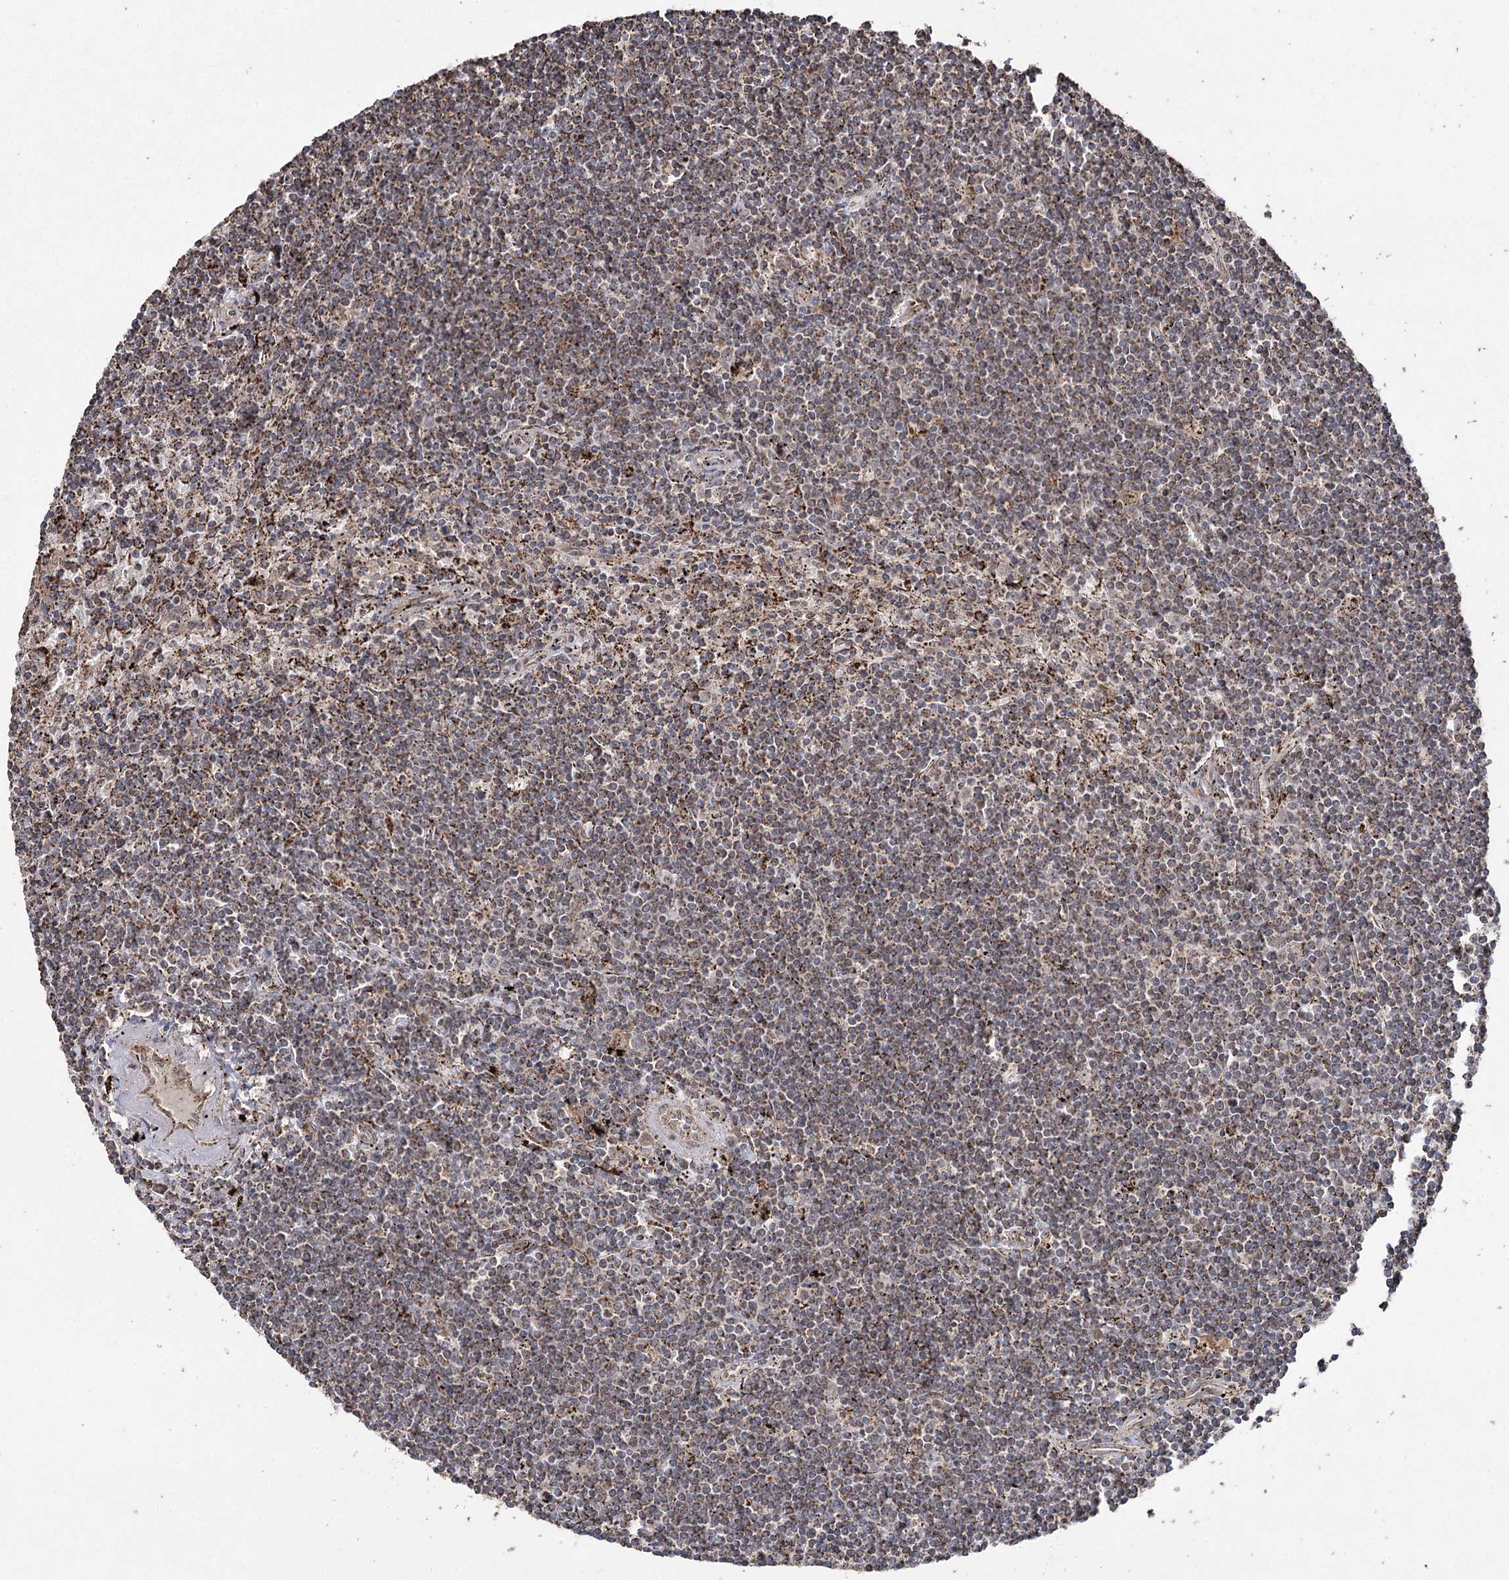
{"staining": {"intensity": "weak", "quantity": "25%-75%", "location": "cytoplasmic/membranous"}, "tissue": "lymphoma", "cell_type": "Tumor cells", "image_type": "cancer", "snomed": [{"axis": "morphology", "description": "Malignant lymphoma, non-Hodgkin's type, Low grade"}, {"axis": "topography", "description": "Spleen"}], "caption": "Human low-grade malignant lymphoma, non-Hodgkin's type stained for a protein (brown) demonstrates weak cytoplasmic/membranous positive expression in about 25%-75% of tumor cells.", "gene": "SLF2", "patient": {"sex": "male", "age": 76}}